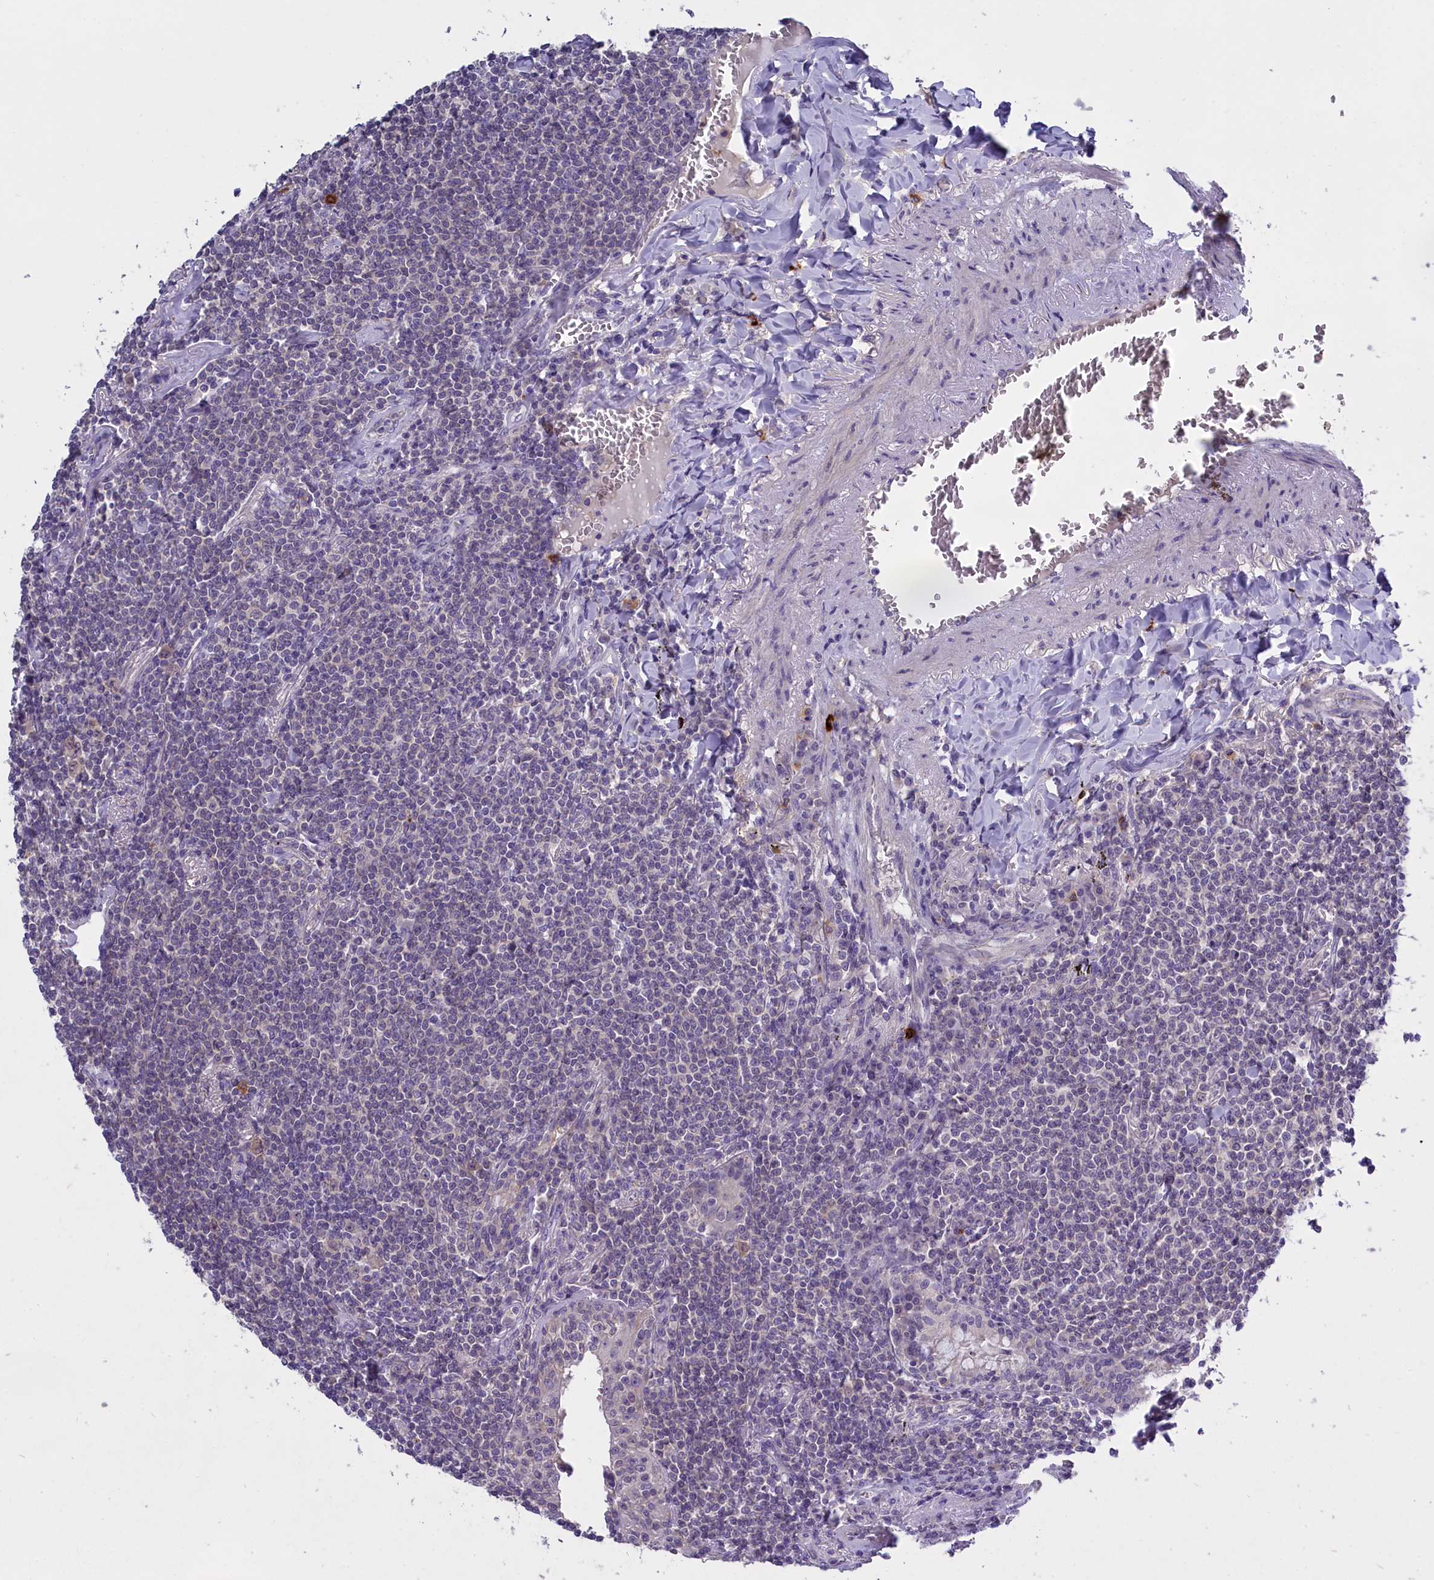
{"staining": {"intensity": "negative", "quantity": "none", "location": "none"}, "tissue": "lymphoma", "cell_type": "Tumor cells", "image_type": "cancer", "snomed": [{"axis": "morphology", "description": "Malignant lymphoma, non-Hodgkin's type, Low grade"}, {"axis": "topography", "description": "Lung"}], "caption": "Tumor cells show no significant protein expression in low-grade malignant lymphoma, non-Hodgkin's type.", "gene": "ENPP6", "patient": {"sex": "female", "age": 71}}